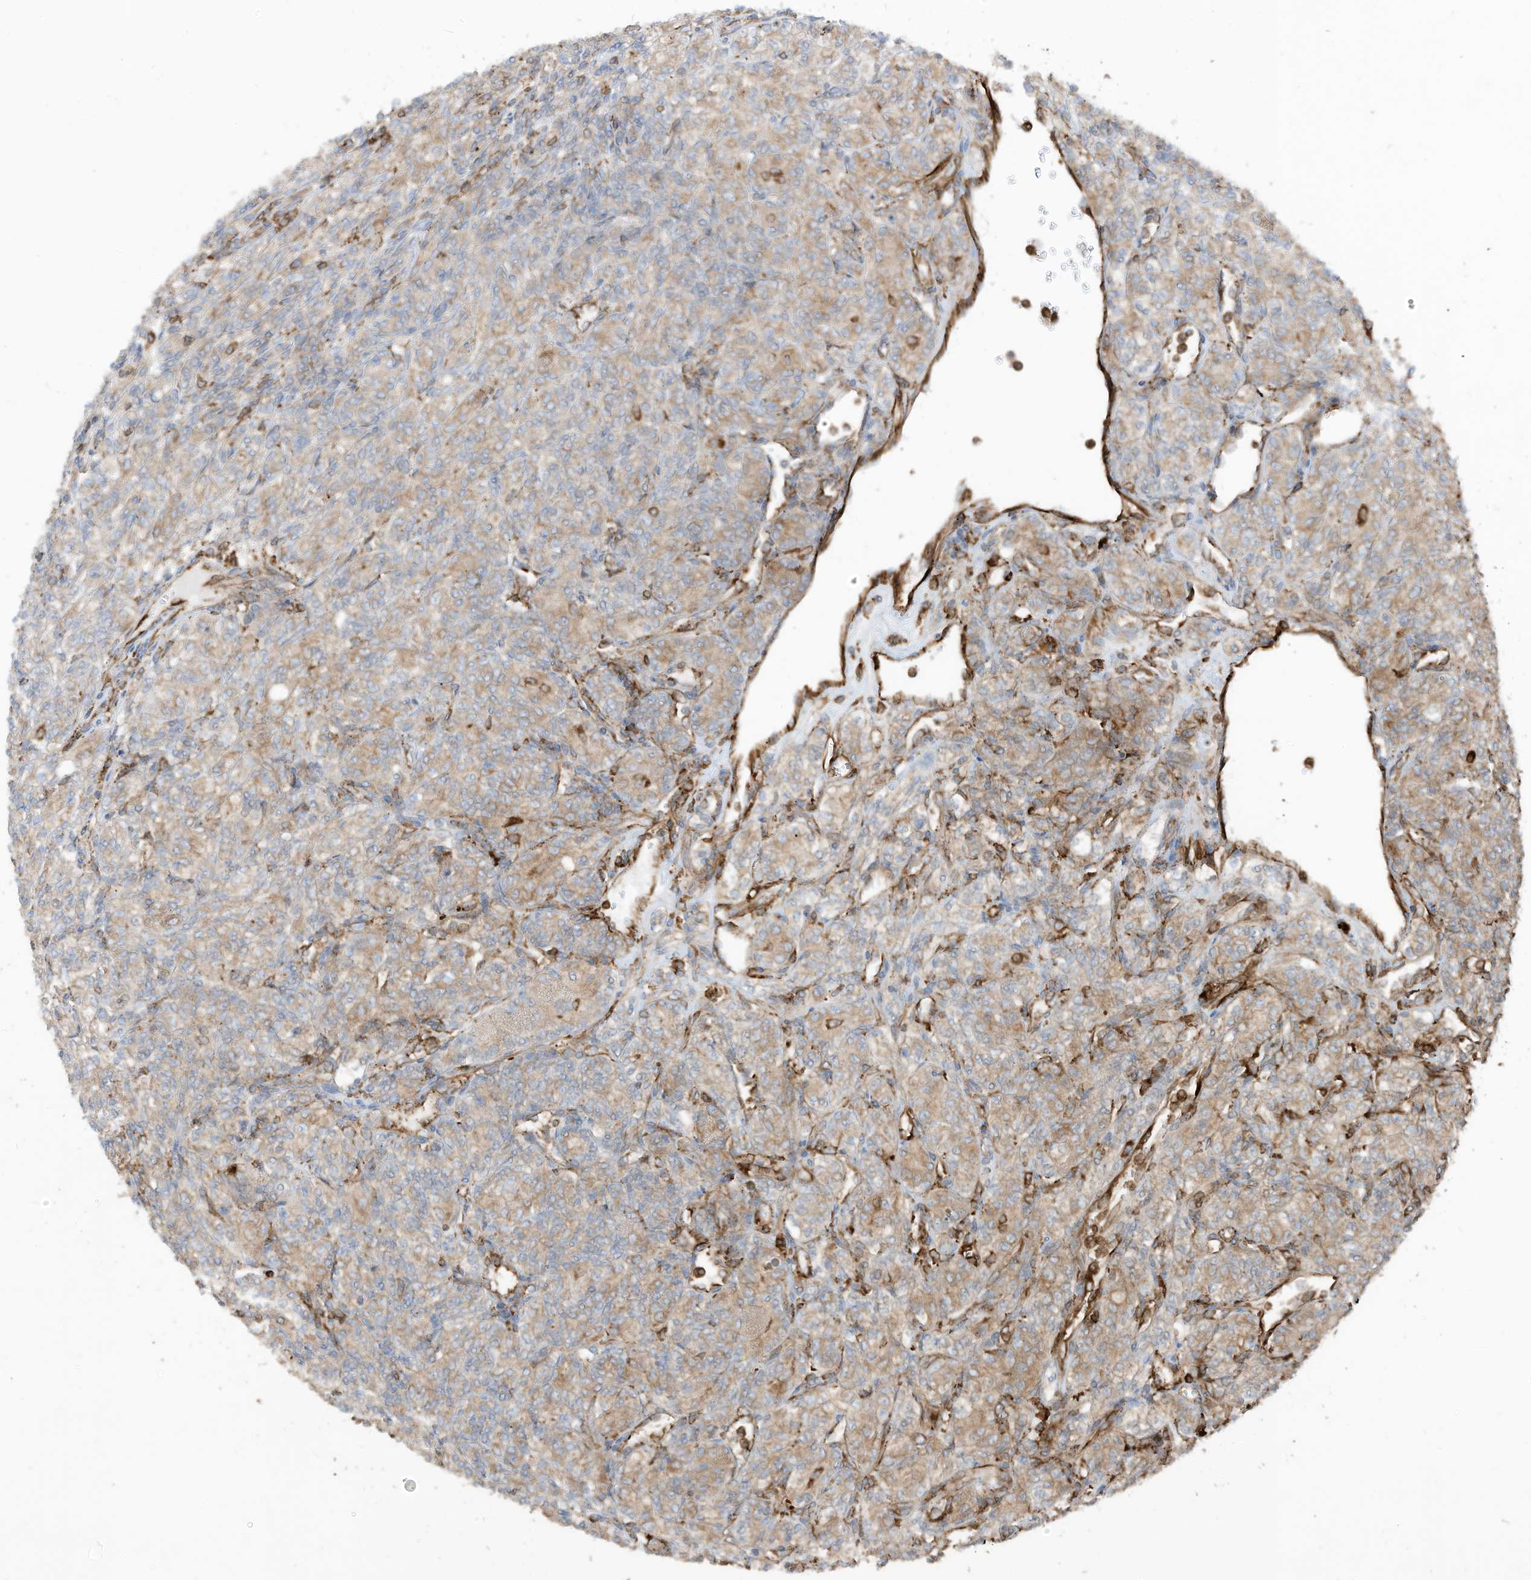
{"staining": {"intensity": "weak", "quantity": ">75%", "location": "cytoplasmic/membranous"}, "tissue": "renal cancer", "cell_type": "Tumor cells", "image_type": "cancer", "snomed": [{"axis": "morphology", "description": "Adenocarcinoma, NOS"}, {"axis": "topography", "description": "Kidney"}], "caption": "Protein expression analysis of renal cancer (adenocarcinoma) shows weak cytoplasmic/membranous staining in approximately >75% of tumor cells.", "gene": "TRNAU1AP", "patient": {"sex": "male", "age": 77}}